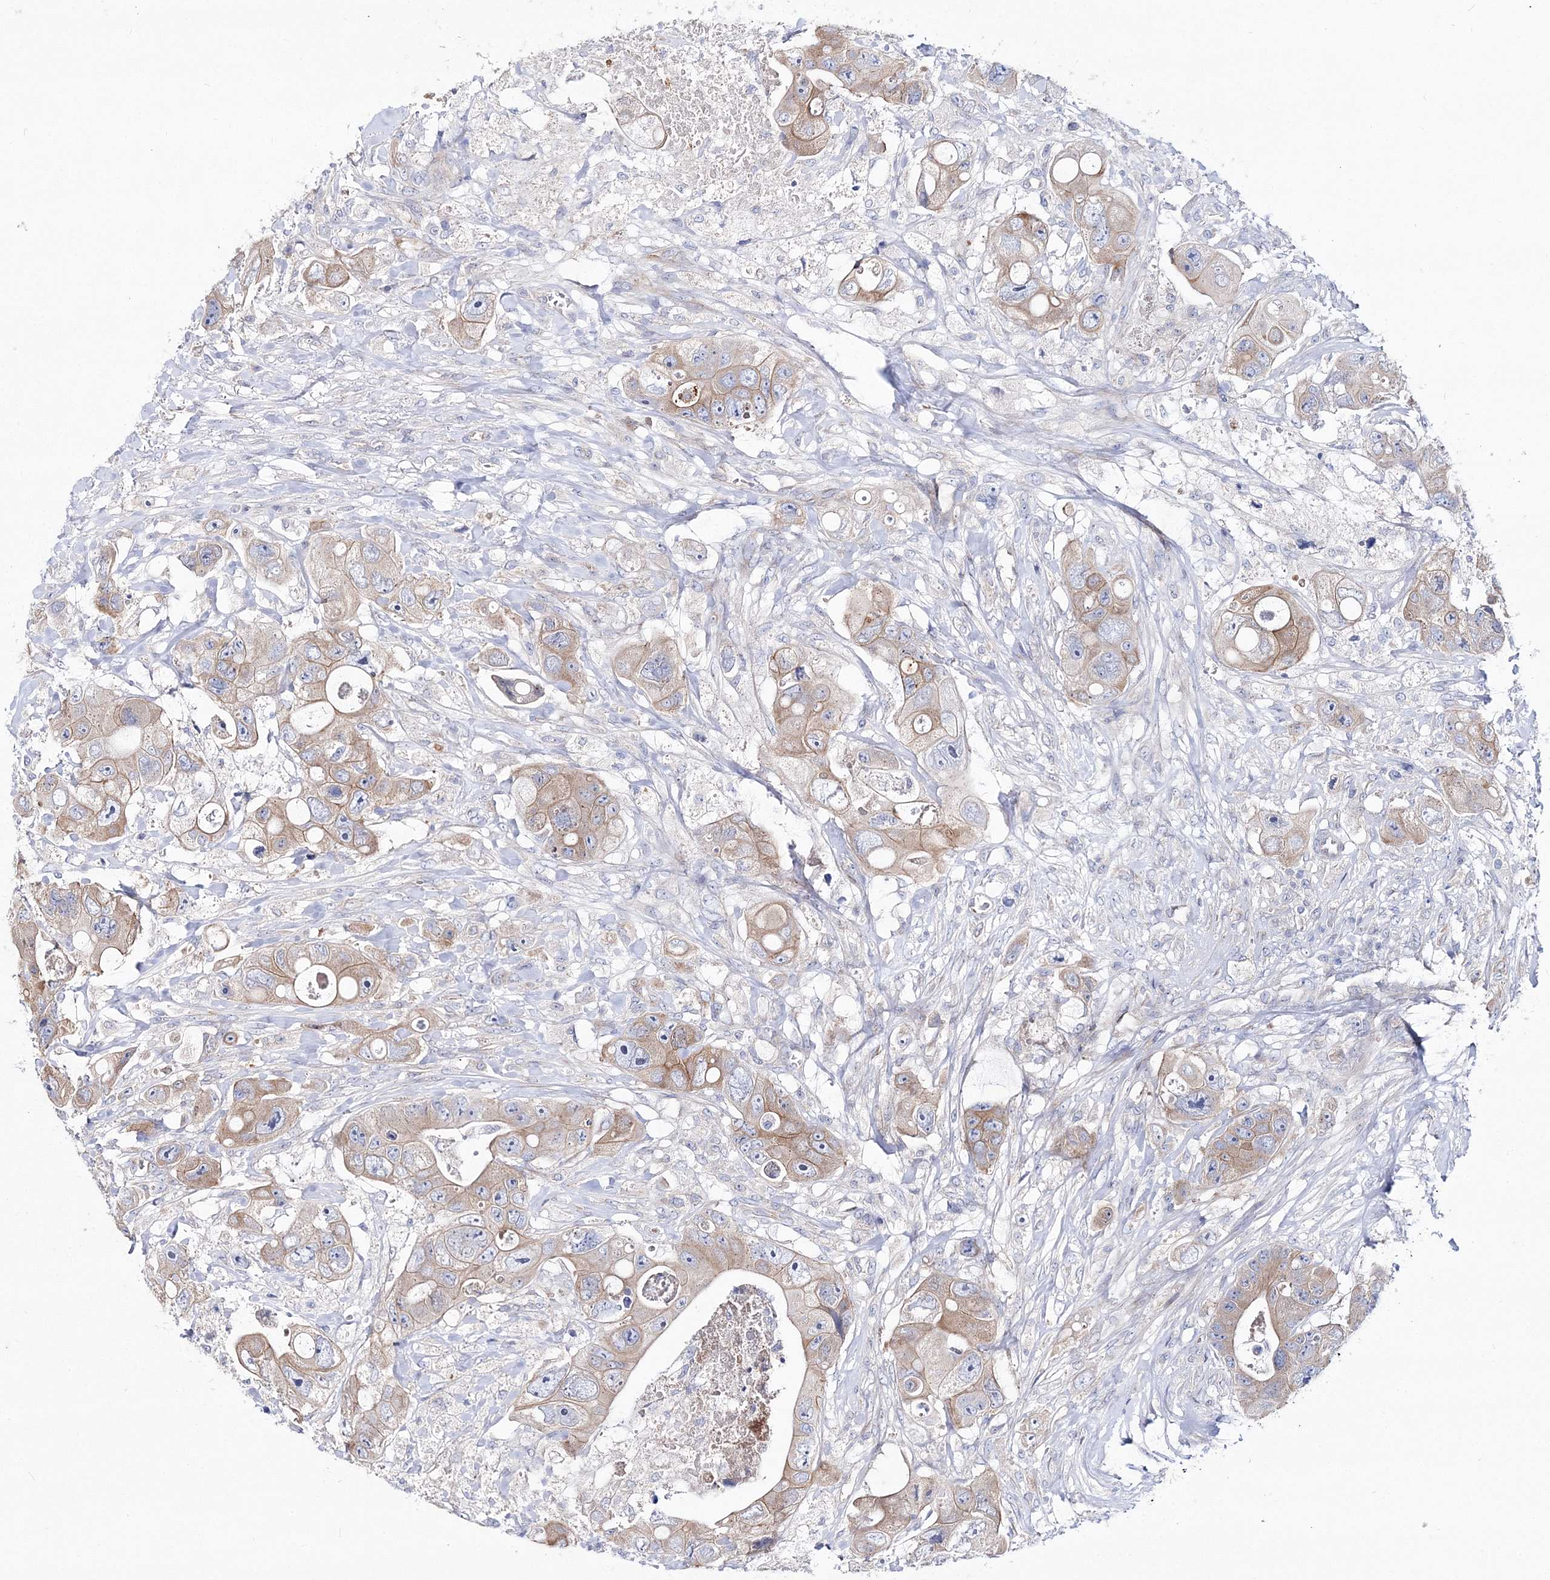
{"staining": {"intensity": "moderate", "quantity": ">75%", "location": "cytoplasmic/membranous"}, "tissue": "colorectal cancer", "cell_type": "Tumor cells", "image_type": "cancer", "snomed": [{"axis": "morphology", "description": "Adenocarcinoma, NOS"}, {"axis": "topography", "description": "Colon"}], "caption": "High-power microscopy captured an immunohistochemistry histopathology image of adenocarcinoma (colorectal), revealing moderate cytoplasmic/membranous positivity in about >75% of tumor cells.", "gene": "ARHGAP32", "patient": {"sex": "female", "age": 46}}